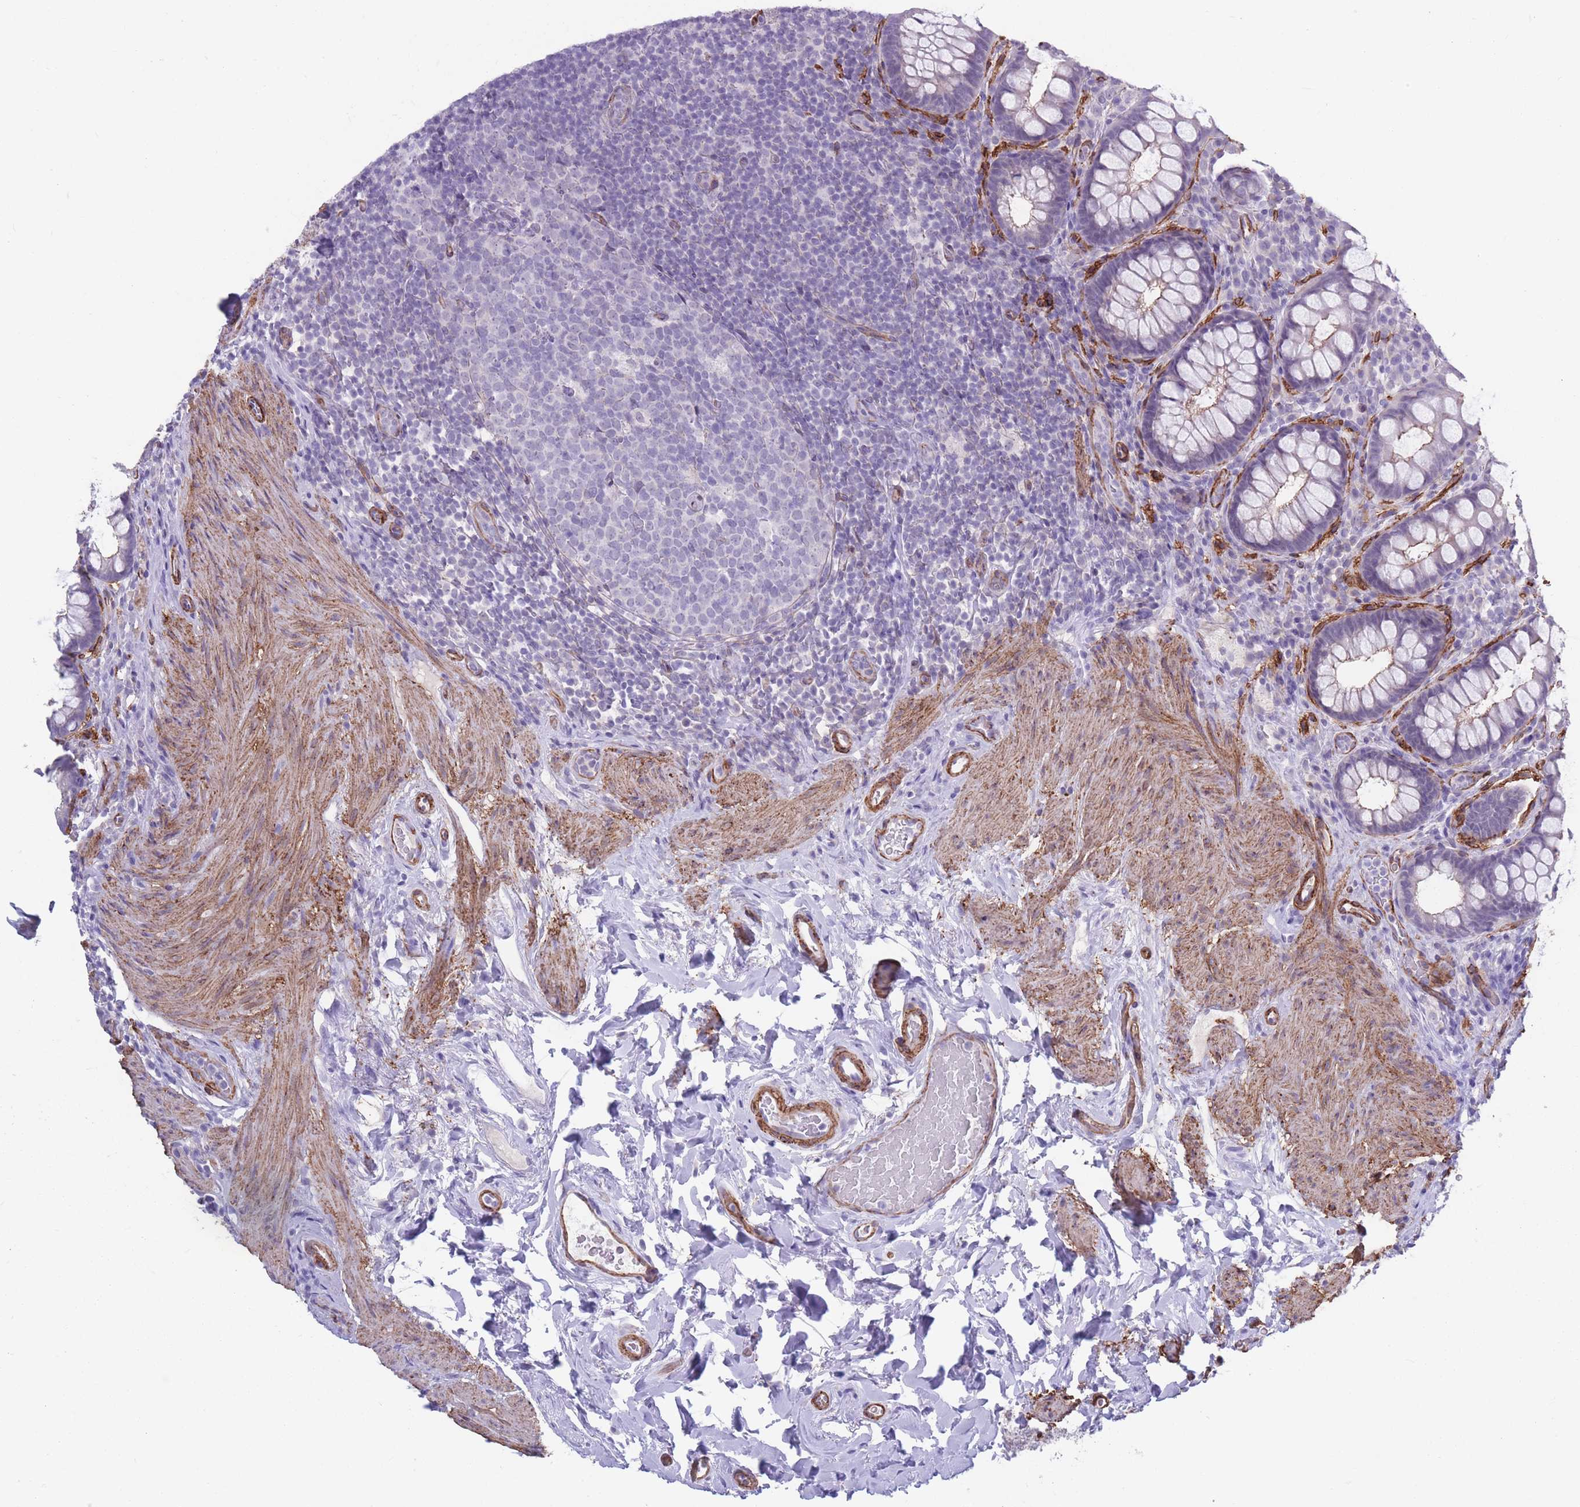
{"staining": {"intensity": "moderate", "quantity": "<25%", "location": "cytoplasmic/membranous"}, "tissue": "rectum", "cell_type": "Glandular cells", "image_type": "normal", "snomed": [{"axis": "morphology", "description": "Normal tissue, NOS"}, {"axis": "topography", "description": "Rectum"}, {"axis": "topography", "description": "Peripheral nerve tissue"}], "caption": "DAB (3,3'-diaminobenzidine) immunohistochemical staining of benign rectum exhibits moderate cytoplasmic/membranous protein expression in approximately <25% of glandular cells.", "gene": "DPYD", "patient": {"sex": "female", "age": 69}}